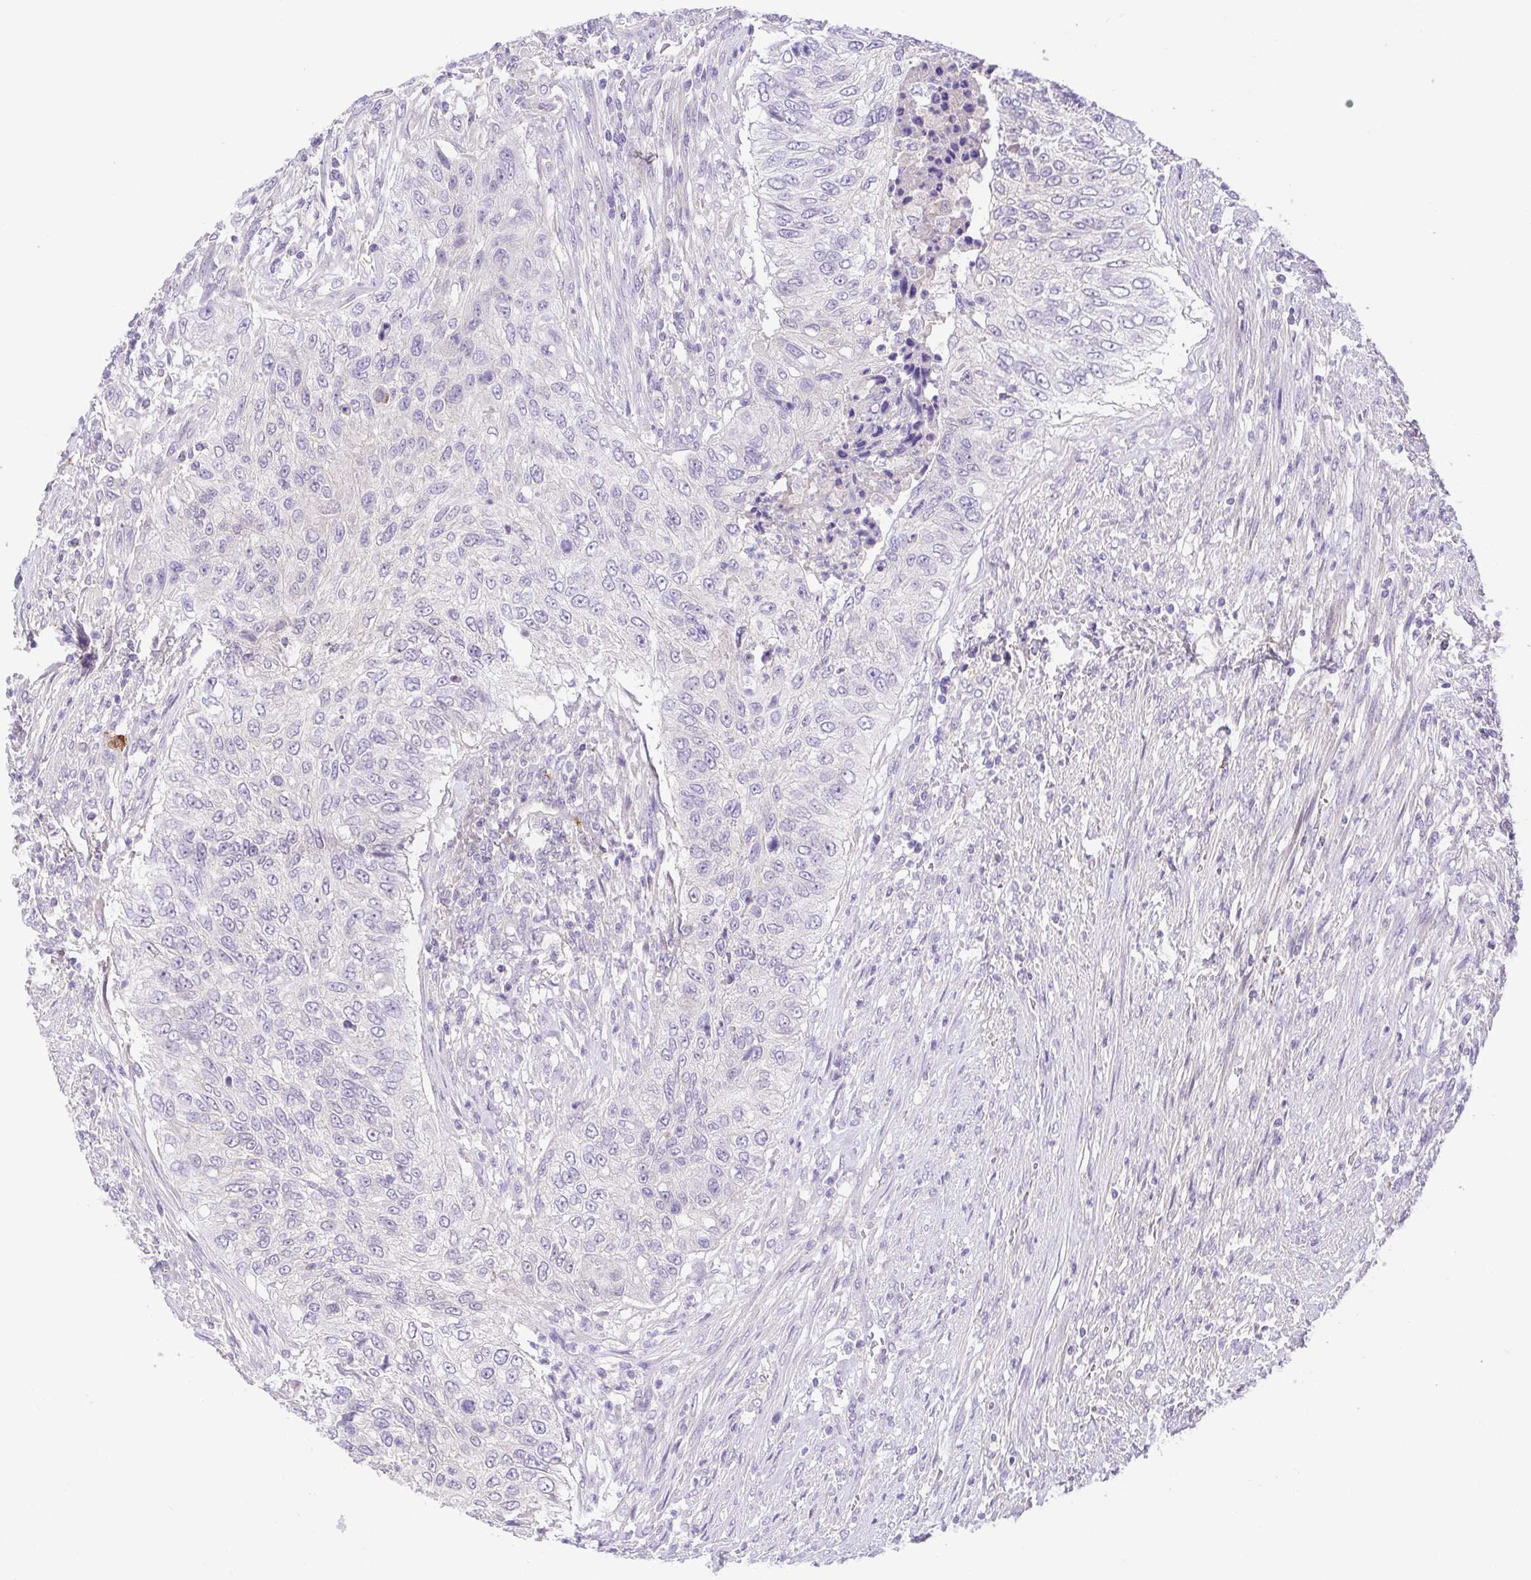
{"staining": {"intensity": "negative", "quantity": "none", "location": "none"}, "tissue": "urothelial cancer", "cell_type": "Tumor cells", "image_type": "cancer", "snomed": [{"axis": "morphology", "description": "Urothelial carcinoma, High grade"}, {"axis": "topography", "description": "Urinary bladder"}], "caption": "The IHC micrograph has no significant positivity in tumor cells of urothelial cancer tissue. The staining is performed using DAB brown chromogen with nuclei counter-stained in using hematoxylin.", "gene": "PRR14L", "patient": {"sex": "female", "age": 60}}